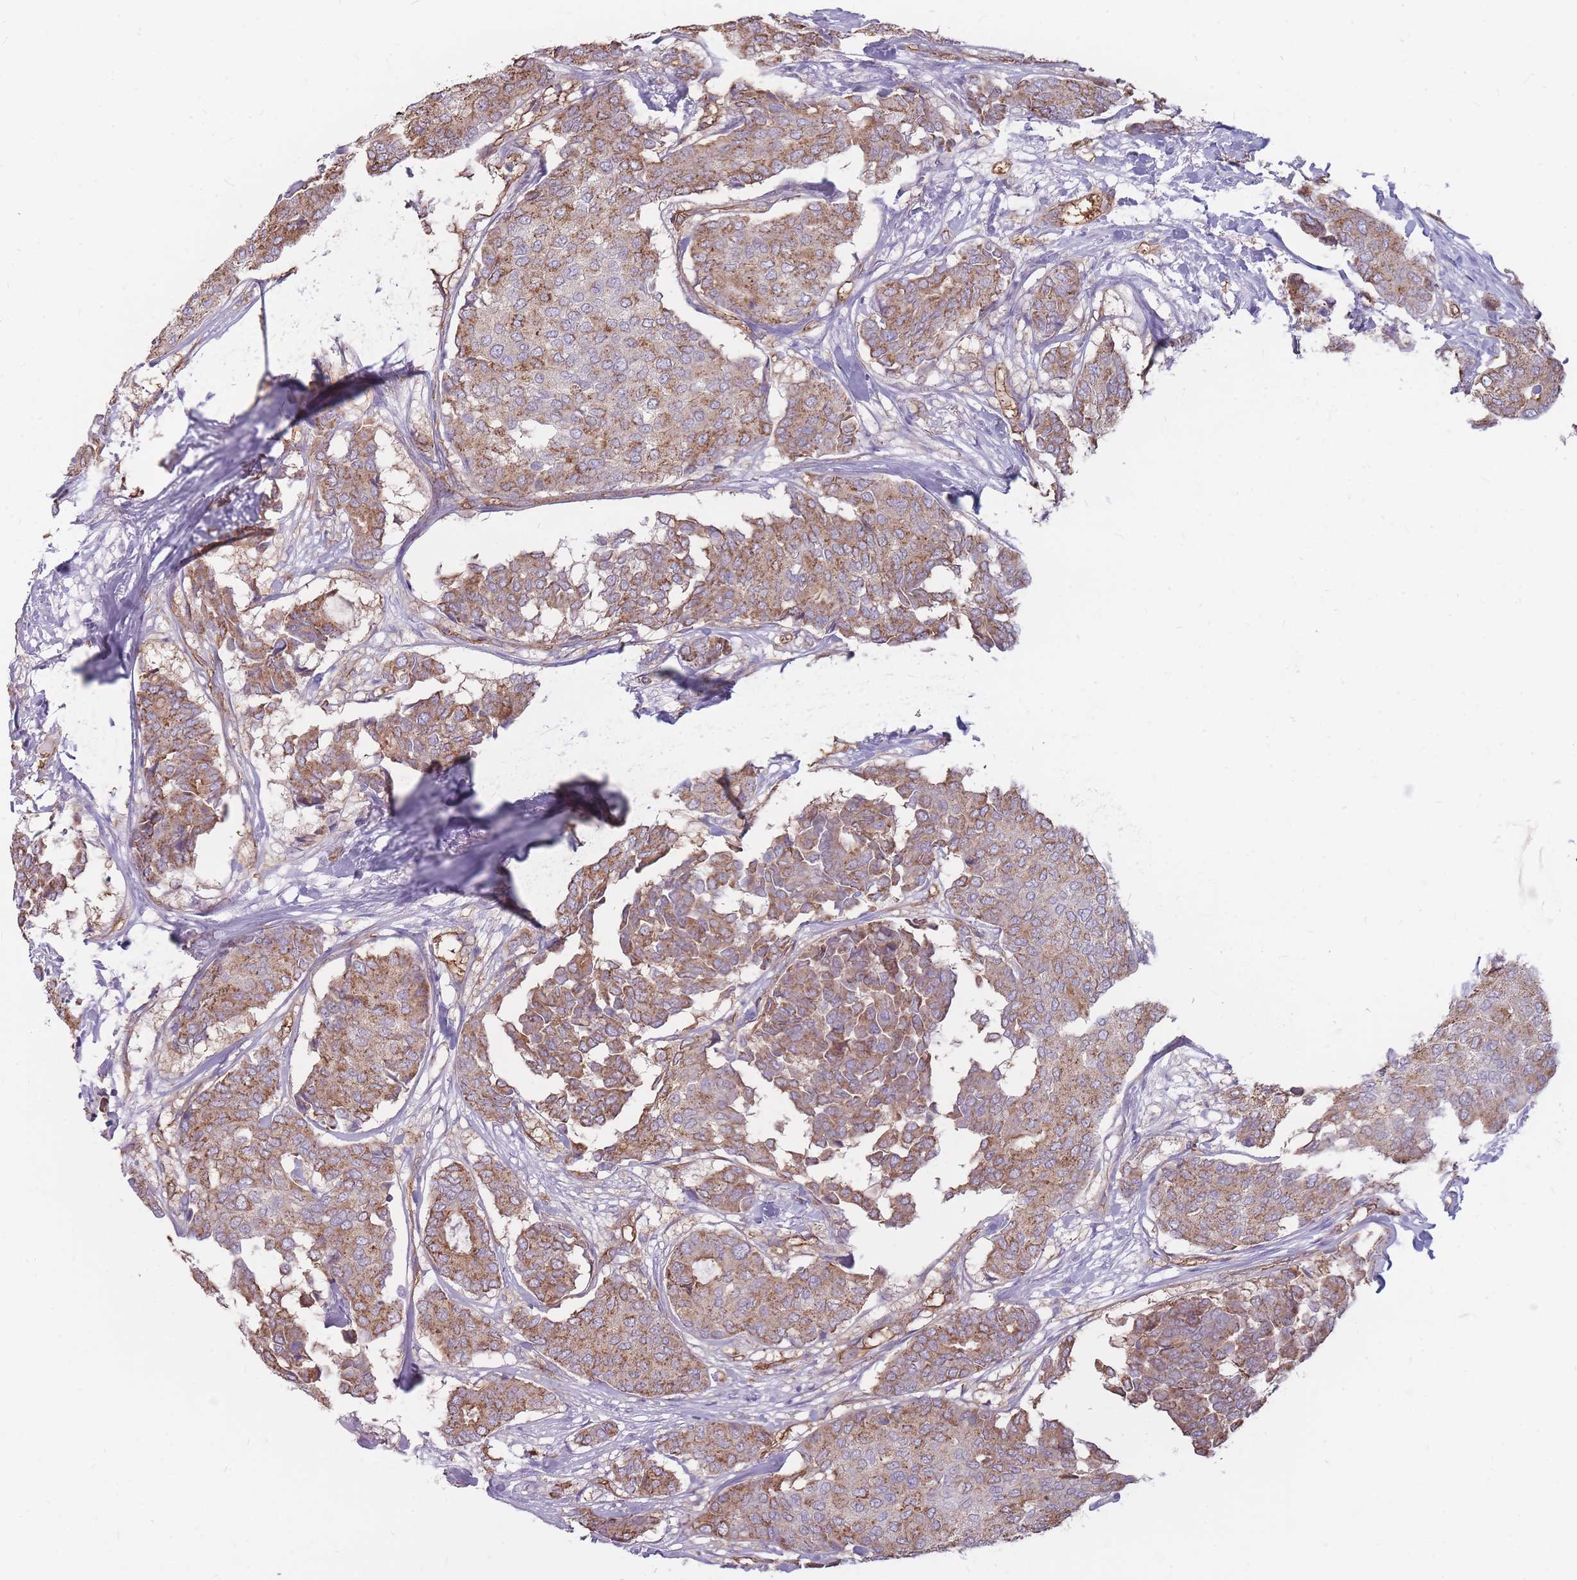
{"staining": {"intensity": "moderate", "quantity": ">75%", "location": "cytoplasmic/membranous"}, "tissue": "breast cancer", "cell_type": "Tumor cells", "image_type": "cancer", "snomed": [{"axis": "morphology", "description": "Duct carcinoma"}, {"axis": "topography", "description": "Breast"}], "caption": "Tumor cells exhibit medium levels of moderate cytoplasmic/membranous expression in approximately >75% of cells in breast intraductal carcinoma.", "gene": "GNA11", "patient": {"sex": "female", "age": 75}}